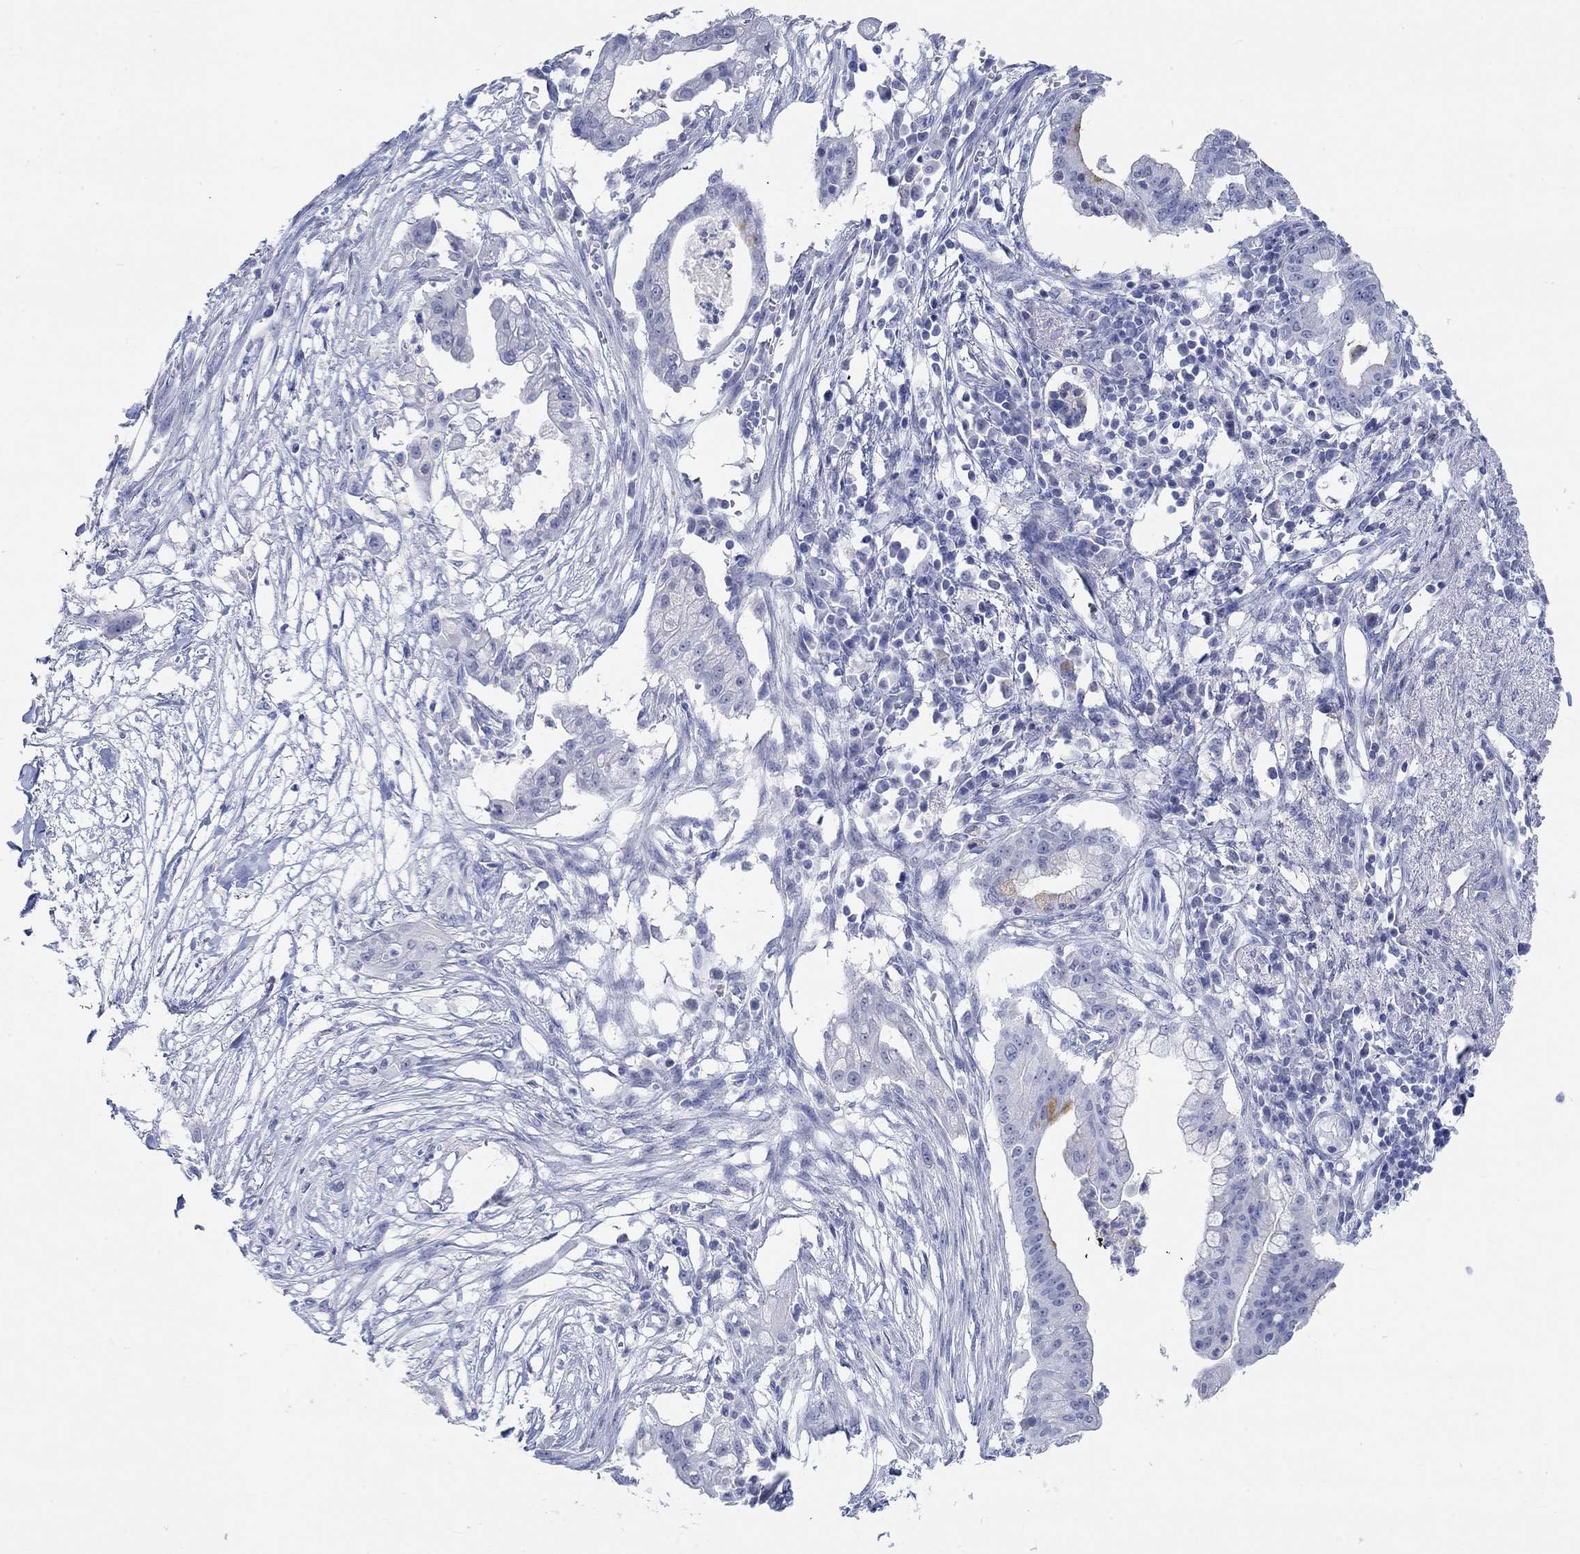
{"staining": {"intensity": "negative", "quantity": "none", "location": "none"}, "tissue": "pancreatic cancer", "cell_type": "Tumor cells", "image_type": "cancer", "snomed": [{"axis": "morphology", "description": "Normal tissue, NOS"}, {"axis": "morphology", "description": "Adenocarcinoma, NOS"}, {"axis": "topography", "description": "Pancreas"}], "caption": "Immunohistochemical staining of human adenocarcinoma (pancreatic) demonstrates no significant positivity in tumor cells.", "gene": "GRIA3", "patient": {"sex": "female", "age": 58}}